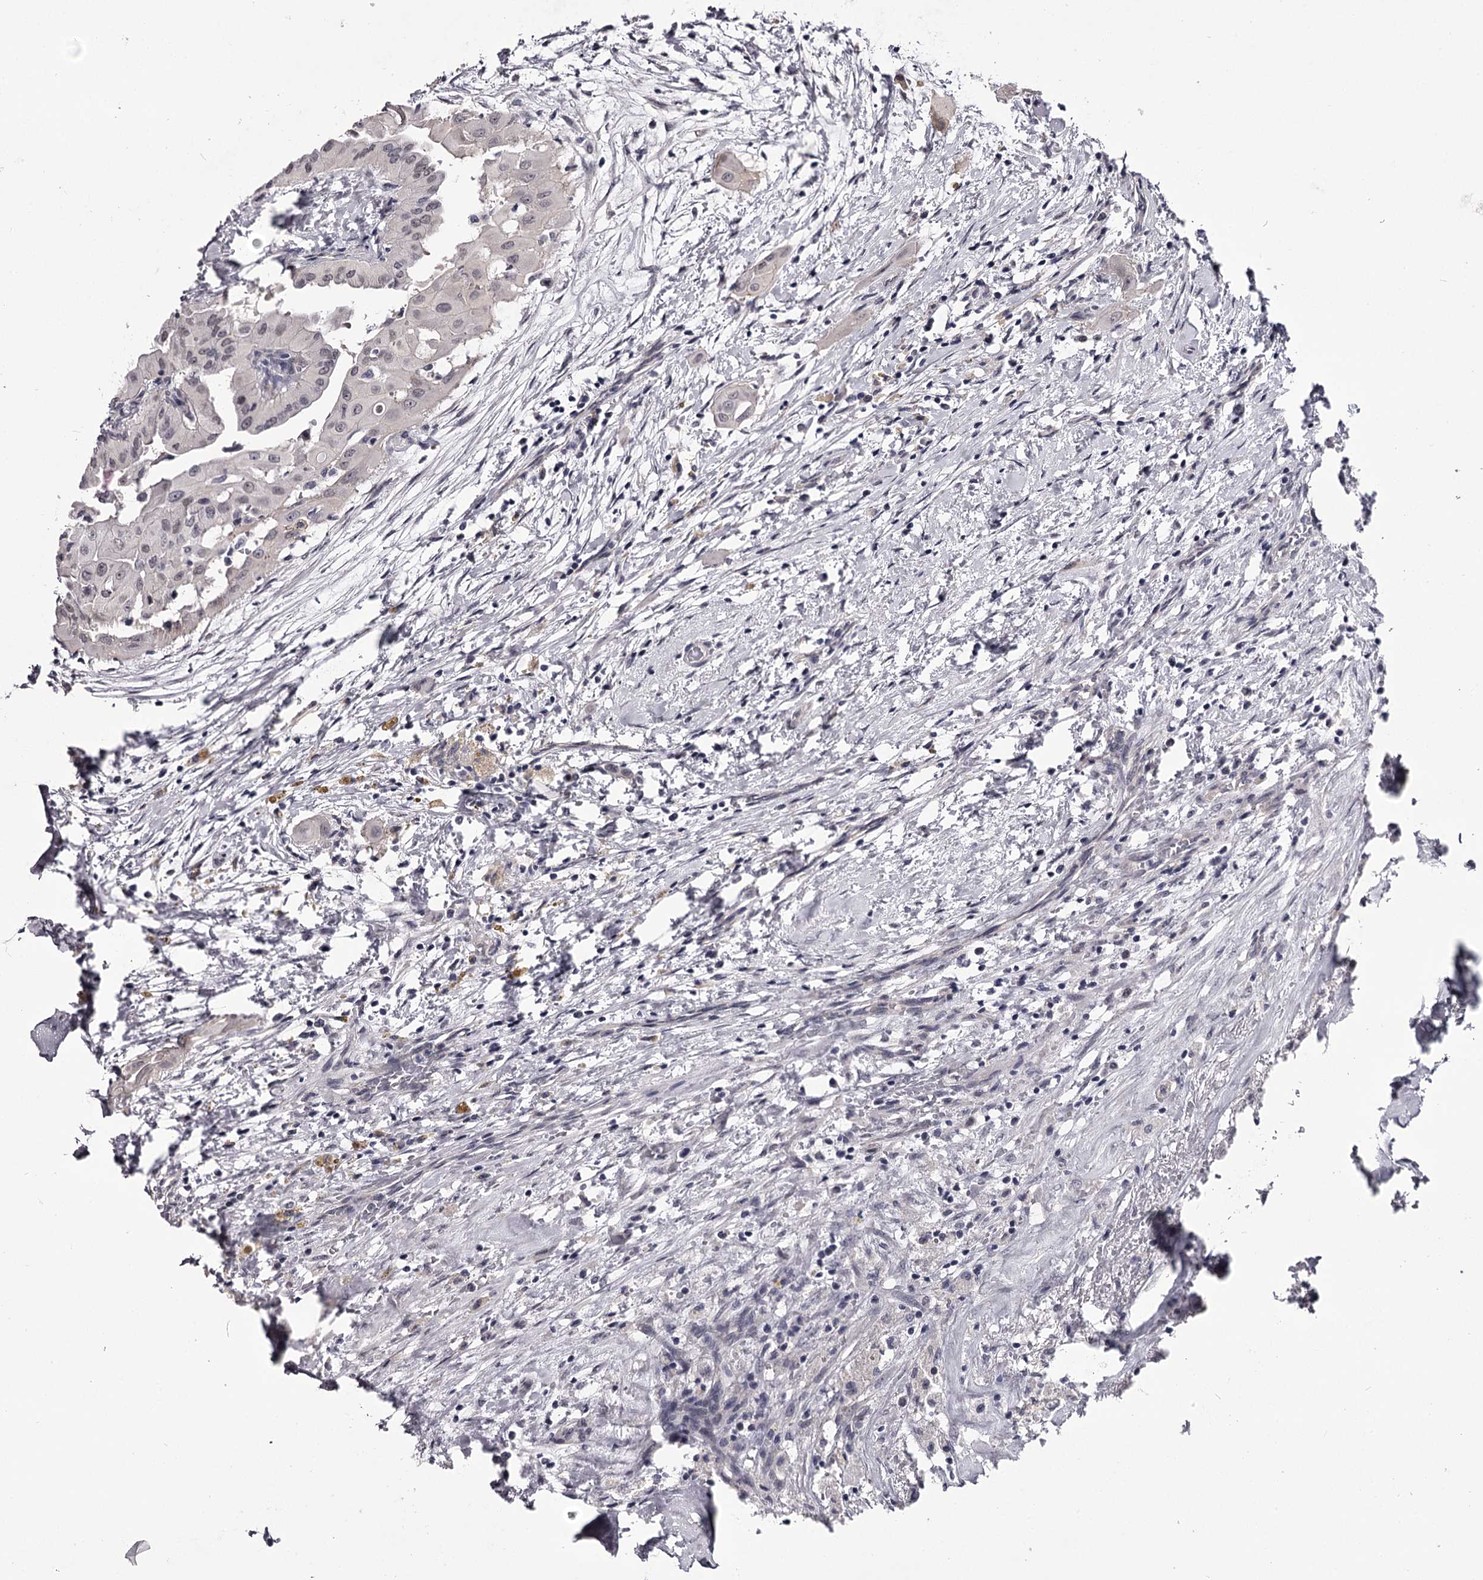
{"staining": {"intensity": "negative", "quantity": "none", "location": "none"}, "tissue": "thyroid cancer", "cell_type": "Tumor cells", "image_type": "cancer", "snomed": [{"axis": "morphology", "description": "Papillary adenocarcinoma, NOS"}, {"axis": "topography", "description": "Thyroid gland"}], "caption": "Tumor cells show no significant expression in papillary adenocarcinoma (thyroid).", "gene": "OVOL2", "patient": {"sex": "female", "age": 59}}